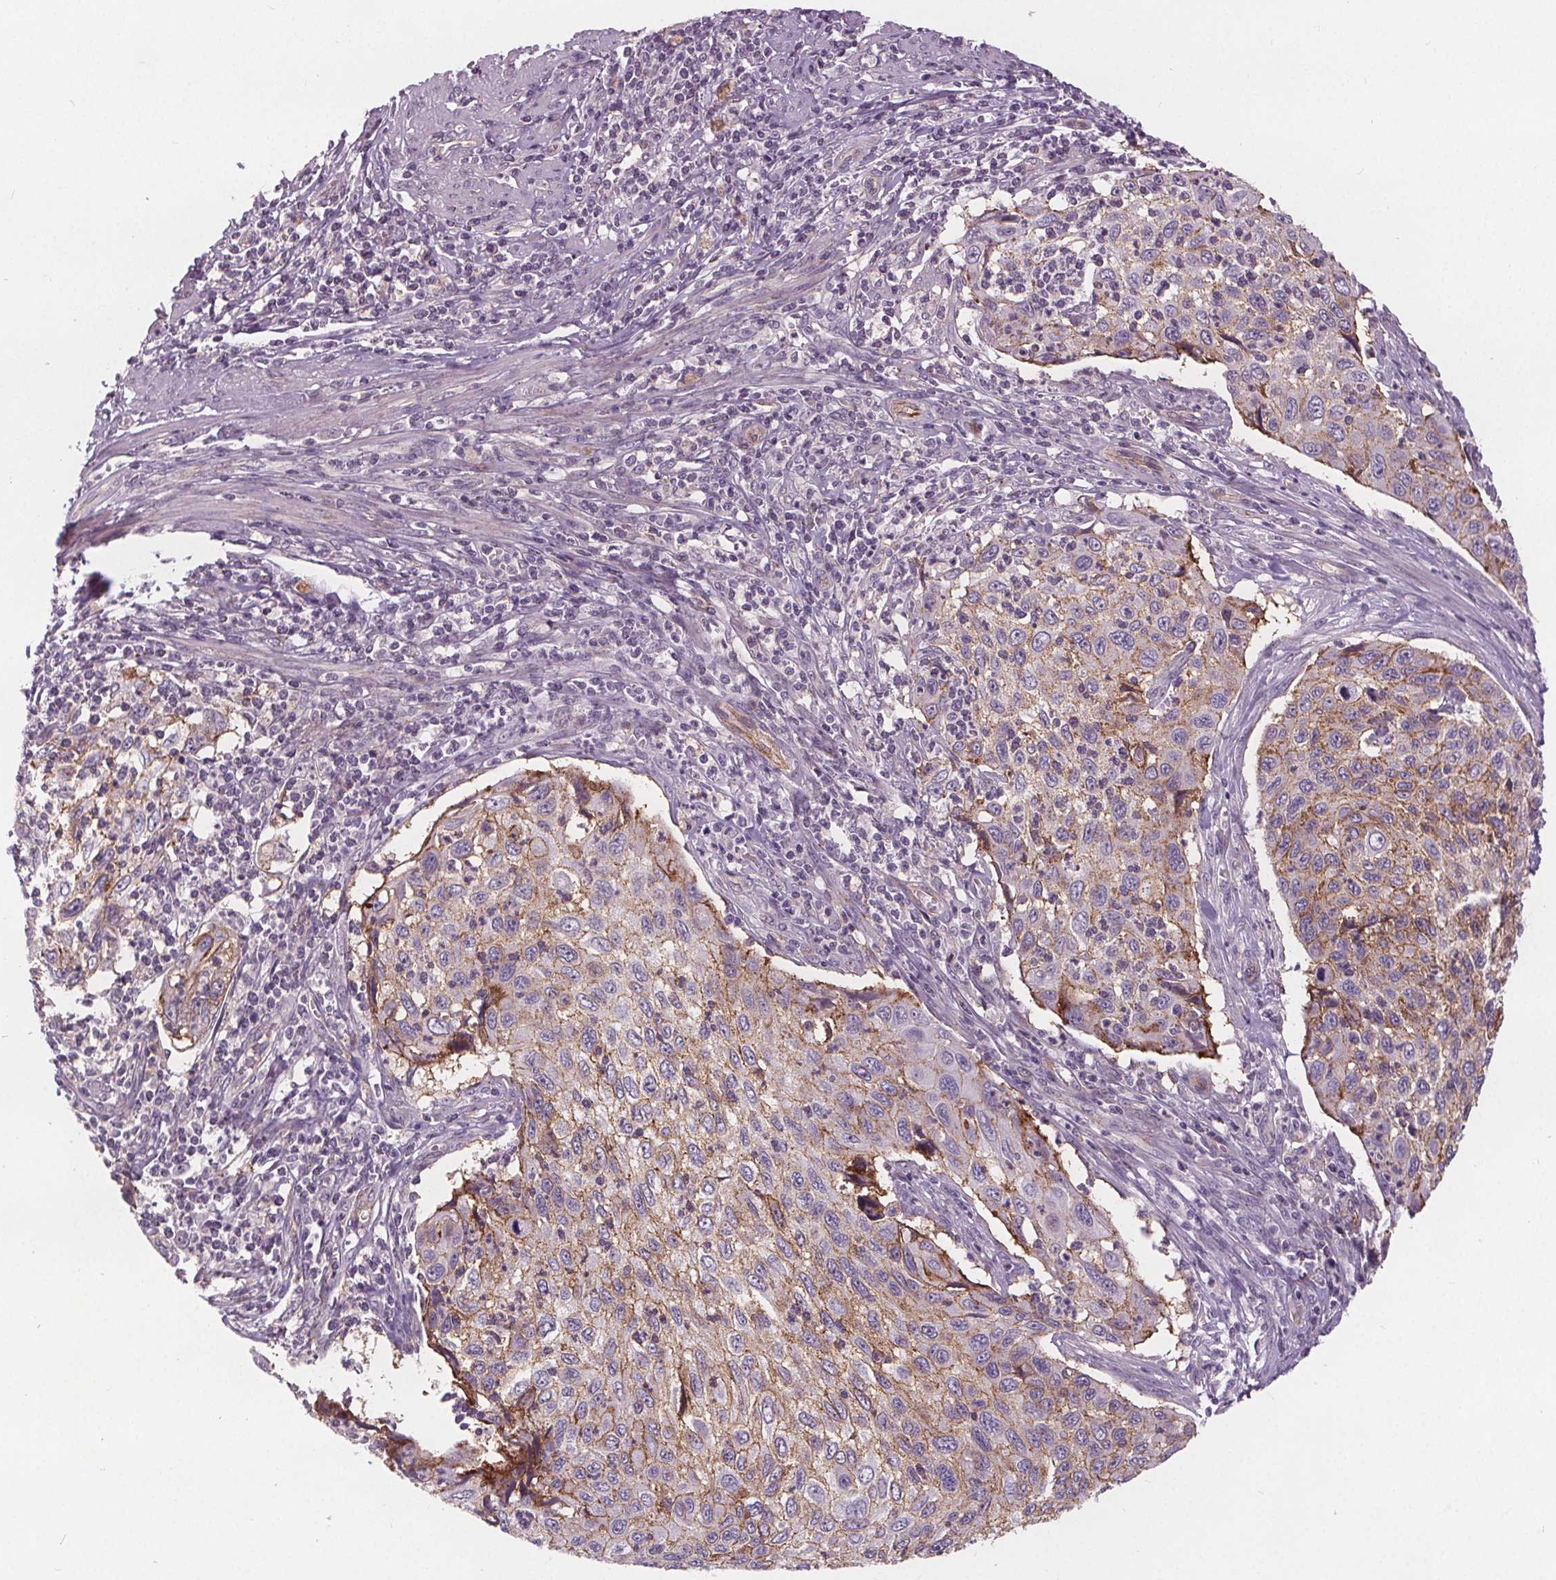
{"staining": {"intensity": "moderate", "quantity": "25%-75%", "location": "cytoplasmic/membranous"}, "tissue": "cervical cancer", "cell_type": "Tumor cells", "image_type": "cancer", "snomed": [{"axis": "morphology", "description": "Squamous cell carcinoma, NOS"}, {"axis": "topography", "description": "Cervix"}], "caption": "A brown stain shows moderate cytoplasmic/membranous positivity of a protein in human cervical cancer tumor cells. The staining was performed using DAB (3,3'-diaminobenzidine) to visualize the protein expression in brown, while the nuclei were stained in blue with hematoxylin (Magnification: 20x).", "gene": "ATP1A1", "patient": {"sex": "female", "age": 70}}